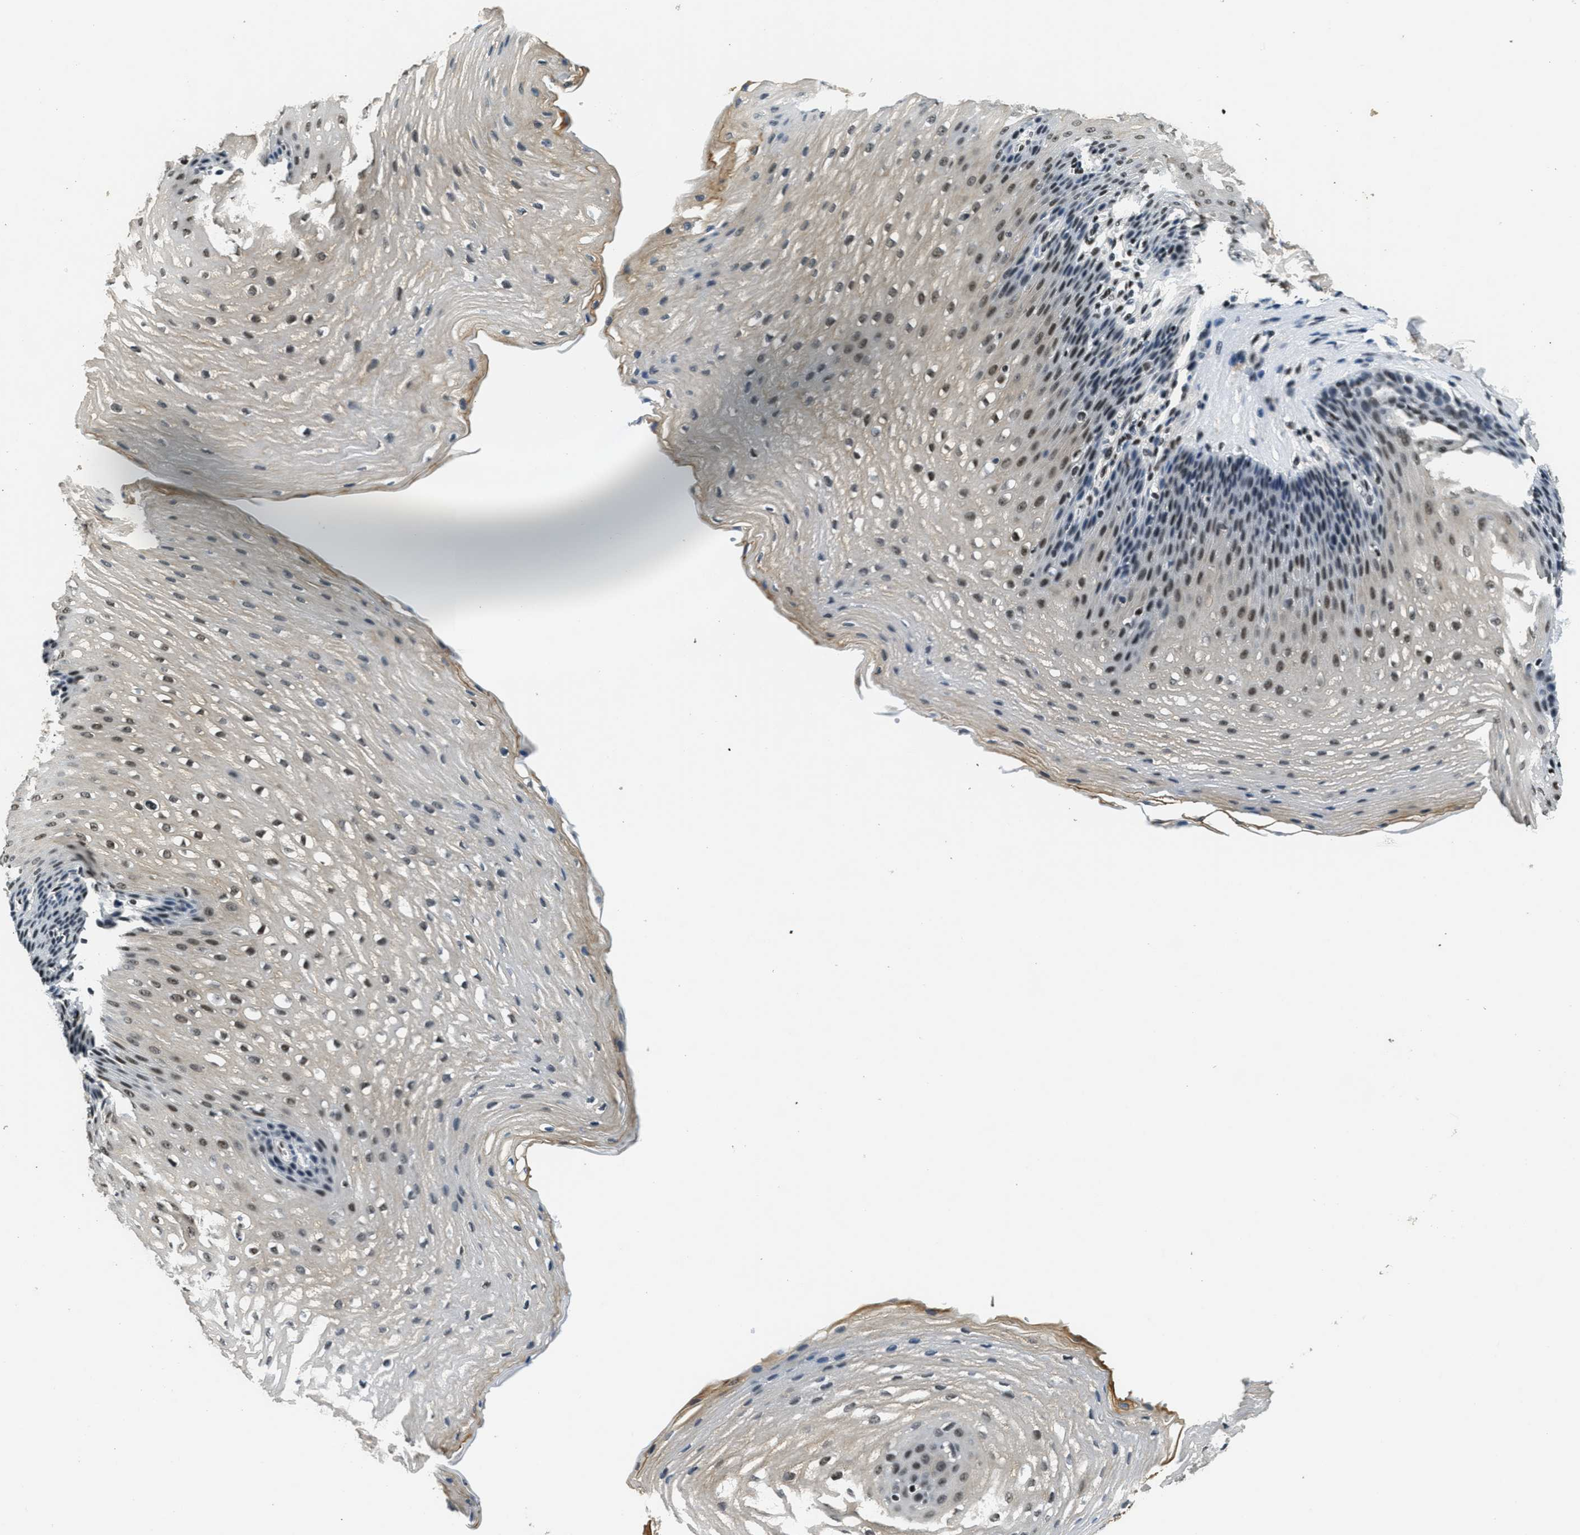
{"staining": {"intensity": "moderate", "quantity": "25%-75%", "location": "cytoplasmic/membranous,nuclear"}, "tissue": "esophagus", "cell_type": "Squamous epithelial cells", "image_type": "normal", "snomed": [{"axis": "morphology", "description": "Normal tissue, NOS"}, {"axis": "topography", "description": "Esophagus"}], "caption": "Moderate cytoplasmic/membranous,nuclear expression is appreciated in about 25%-75% of squamous epithelial cells in normal esophagus. The staining was performed using DAB to visualize the protein expression in brown, while the nuclei were stained in blue with hematoxylin (Magnification: 20x).", "gene": "SSB", "patient": {"sex": "male", "age": 48}}